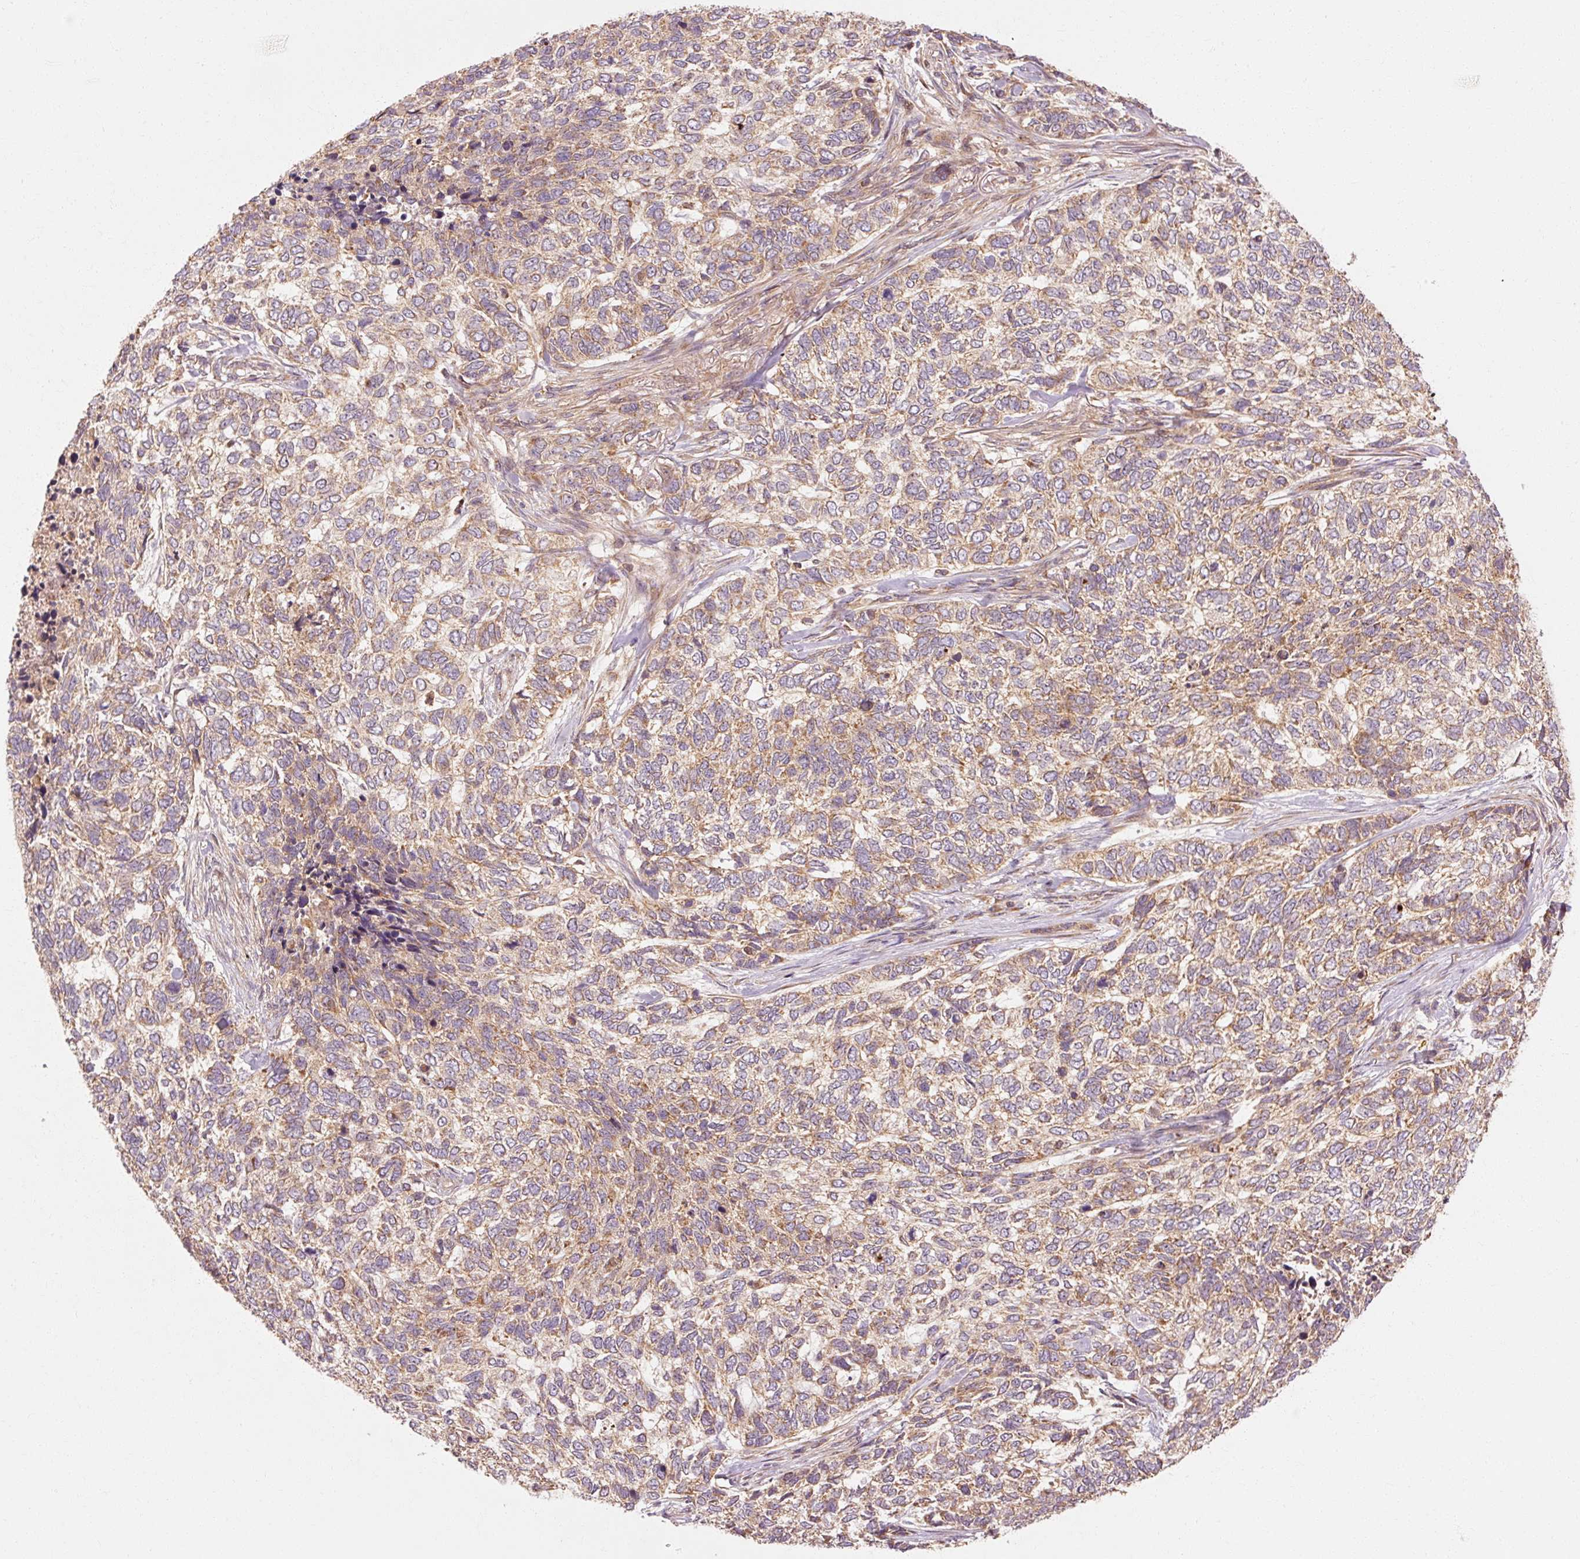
{"staining": {"intensity": "weak", "quantity": ">75%", "location": "cytoplasmic/membranous"}, "tissue": "skin cancer", "cell_type": "Tumor cells", "image_type": "cancer", "snomed": [{"axis": "morphology", "description": "Basal cell carcinoma"}, {"axis": "topography", "description": "Skin"}], "caption": "IHC staining of basal cell carcinoma (skin), which demonstrates low levels of weak cytoplasmic/membranous staining in about >75% of tumor cells indicating weak cytoplasmic/membranous protein expression. The staining was performed using DAB (brown) for protein detection and nuclei were counterstained in hematoxylin (blue).", "gene": "CTNNA1", "patient": {"sex": "female", "age": 65}}